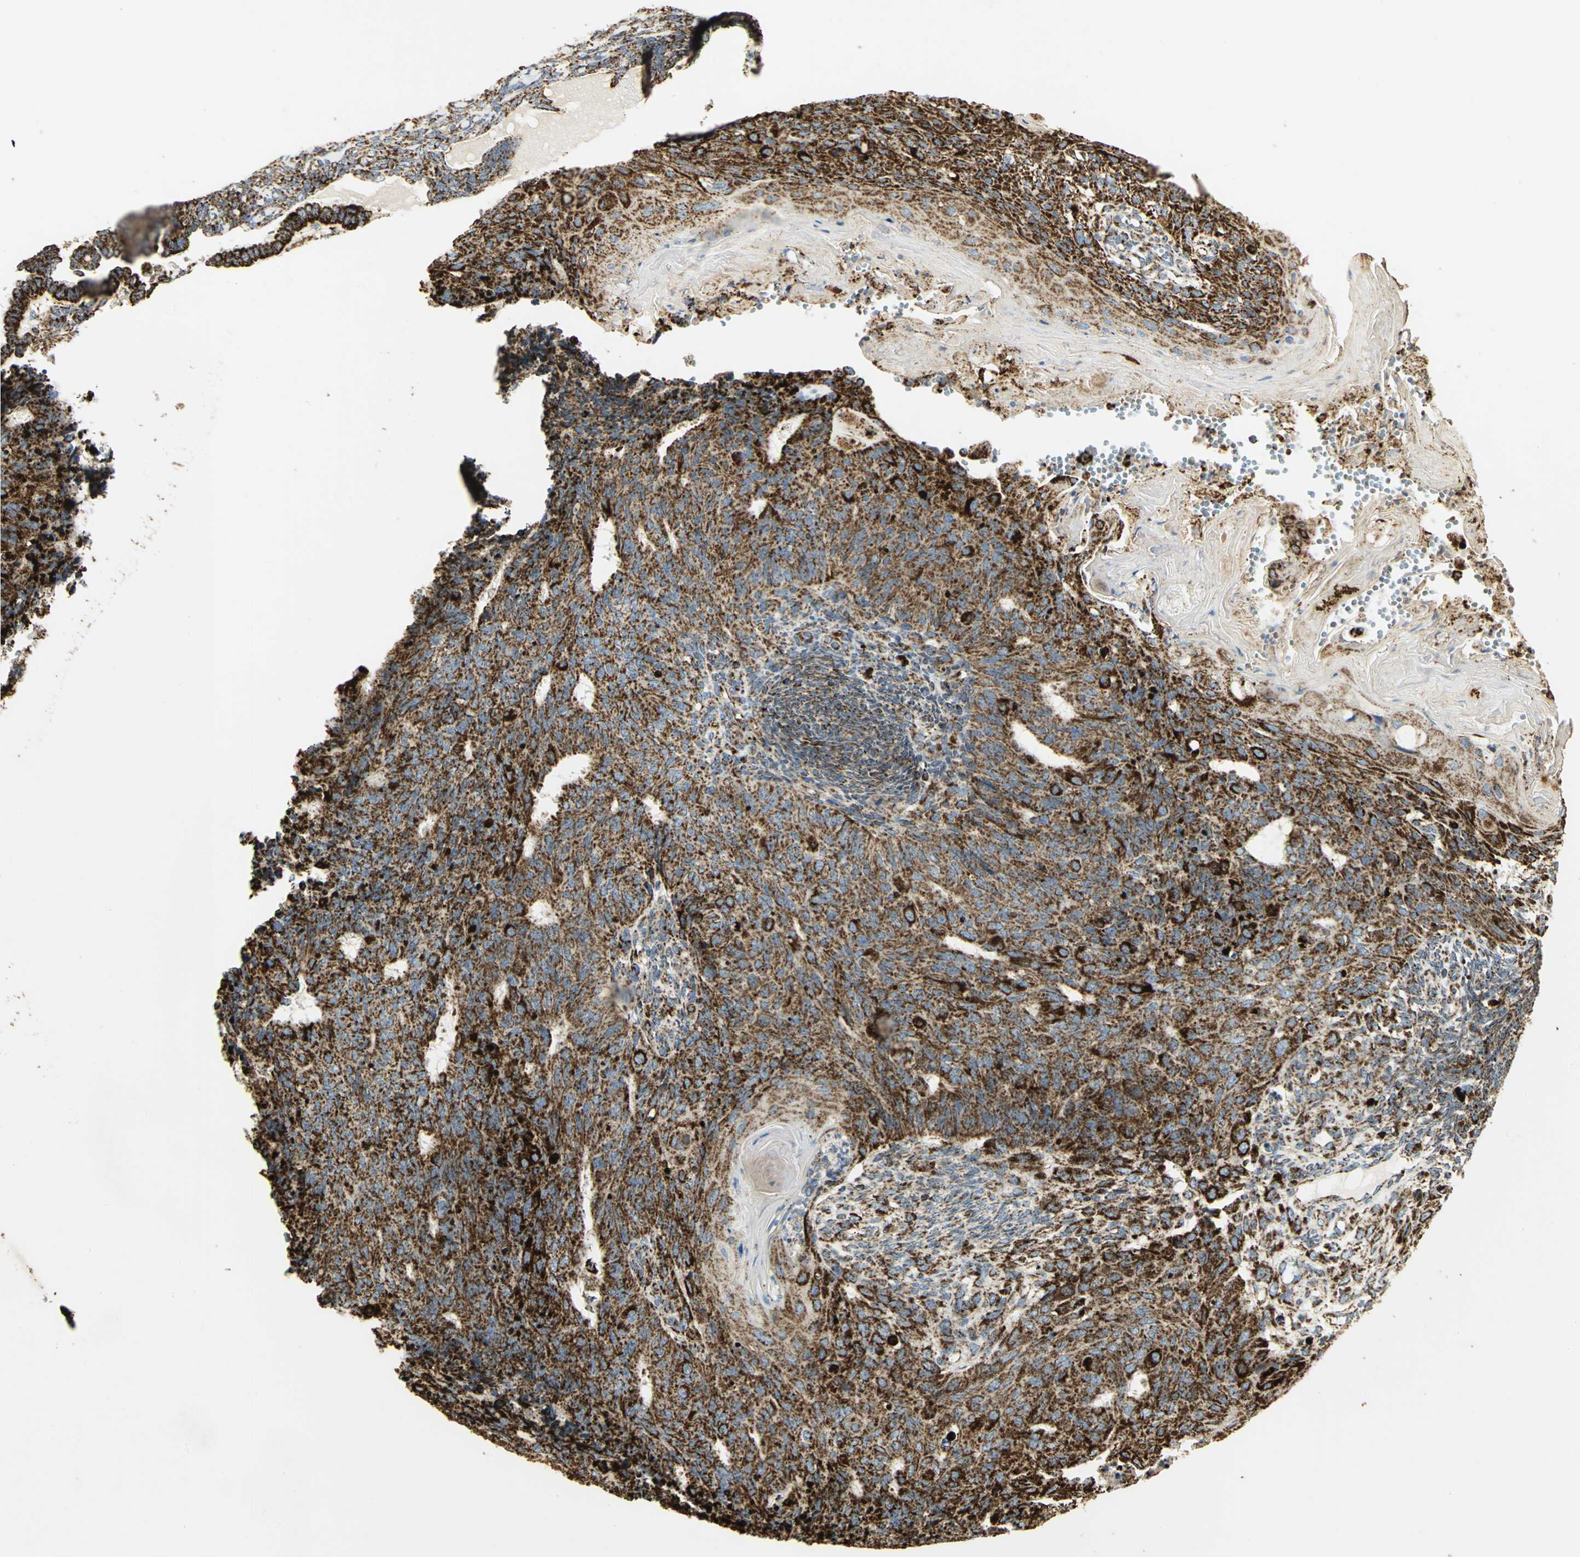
{"staining": {"intensity": "strong", "quantity": ">75%", "location": "cytoplasmic/membranous"}, "tissue": "endometrial cancer", "cell_type": "Tumor cells", "image_type": "cancer", "snomed": [{"axis": "morphology", "description": "Neoplasm, malignant, NOS"}, {"axis": "topography", "description": "Endometrium"}], "caption": "A photomicrograph of human endometrial neoplasm (malignant) stained for a protein demonstrates strong cytoplasmic/membranous brown staining in tumor cells. The staining was performed using DAB (3,3'-diaminobenzidine), with brown indicating positive protein expression. Nuclei are stained blue with hematoxylin.", "gene": "VDAC1", "patient": {"sex": "female", "age": 74}}